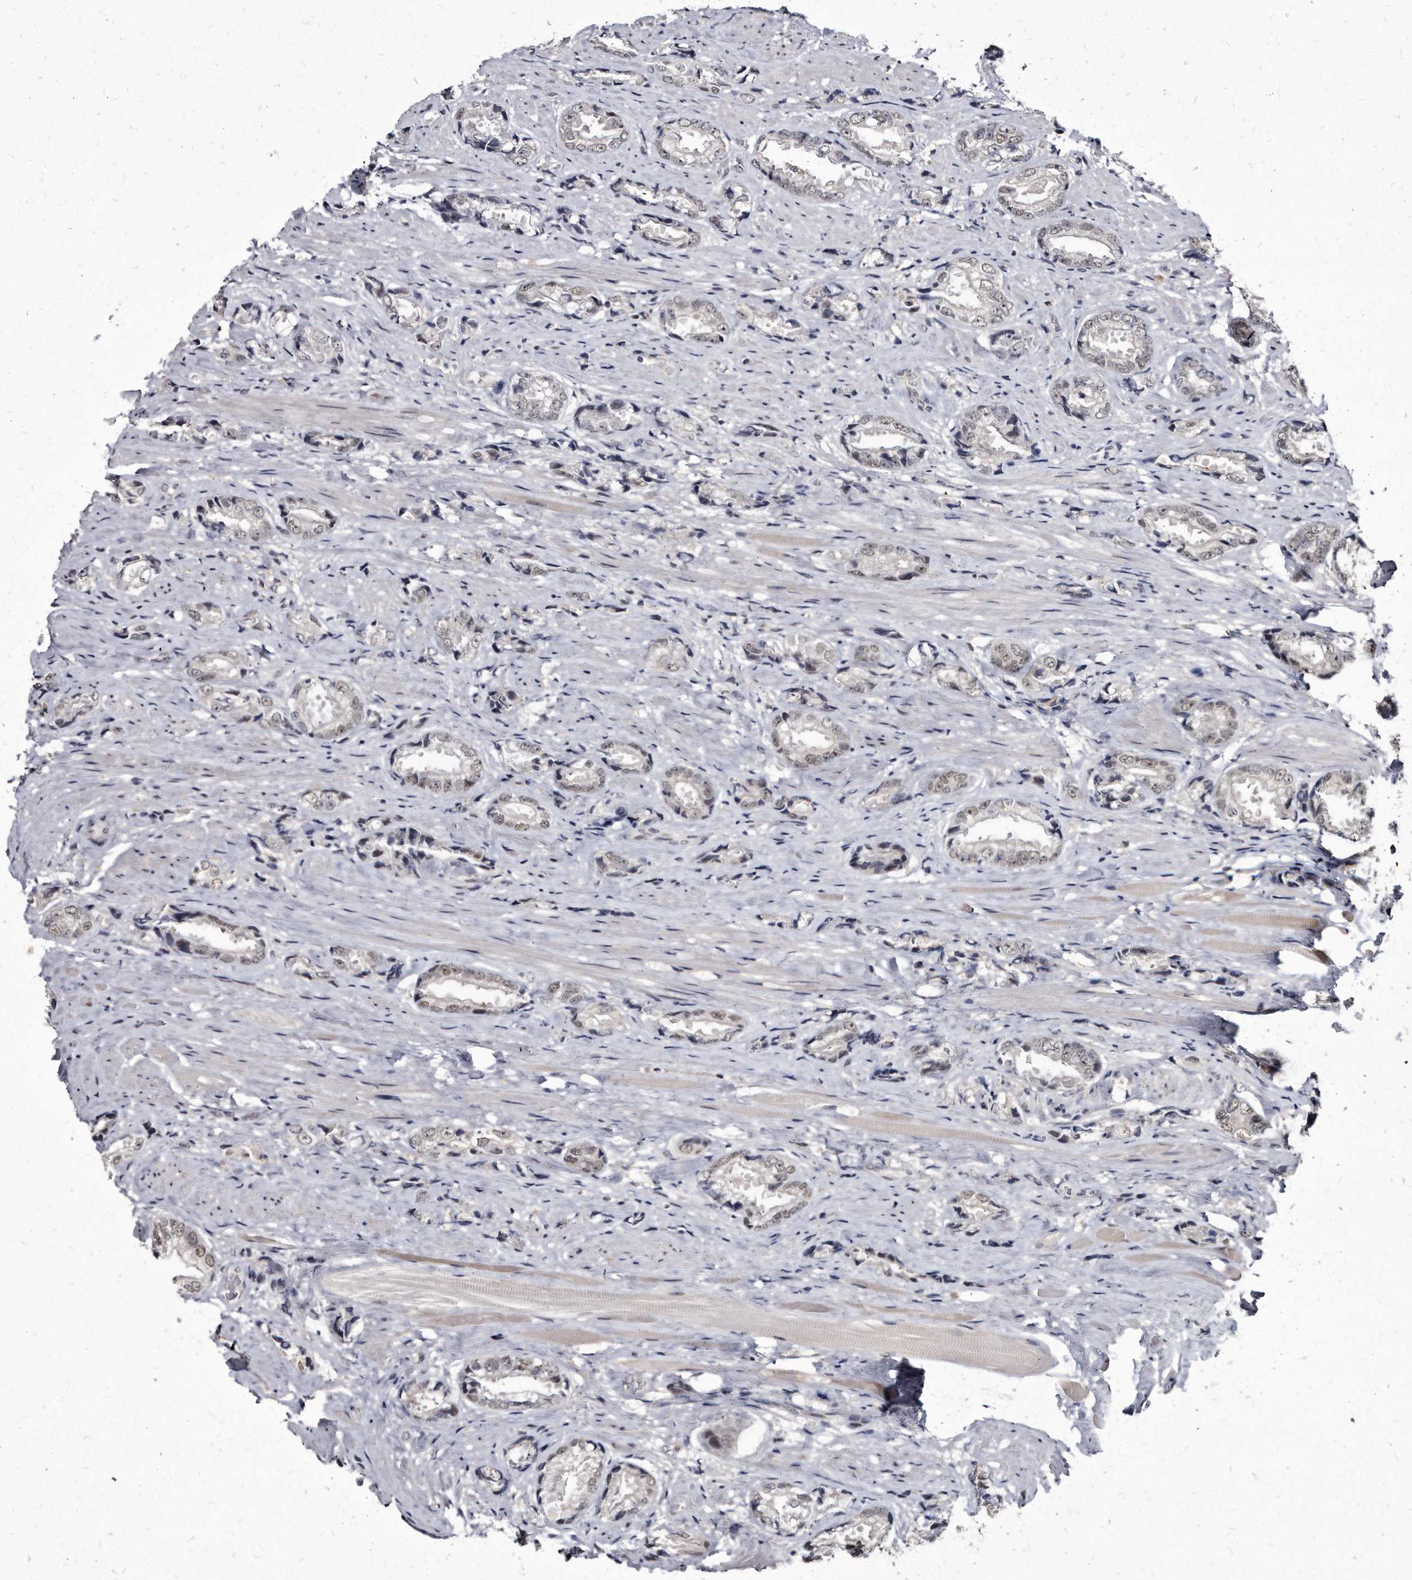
{"staining": {"intensity": "weak", "quantity": "25%-75%", "location": "nuclear"}, "tissue": "prostate cancer", "cell_type": "Tumor cells", "image_type": "cancer", "snomed": [{"axis": "morphology", "description": "Adenocarcinoma, High grade"}, {"axis": "topography", "description": "Prostate"}], "caption": "A low amount of weak nuclear expression is appreciated in about 25%-75% of tumor cells in prostate cancer (high-grade adenocarcinoma) tissue. The staining was performed using DAB (3,3'-diaminobenzidine), with brown indicating positive protein expression. Nuclei are stained blue with hematoxylin.", "gene": "KLHDC3", "patient": {"sex": "male", "age": 61}}